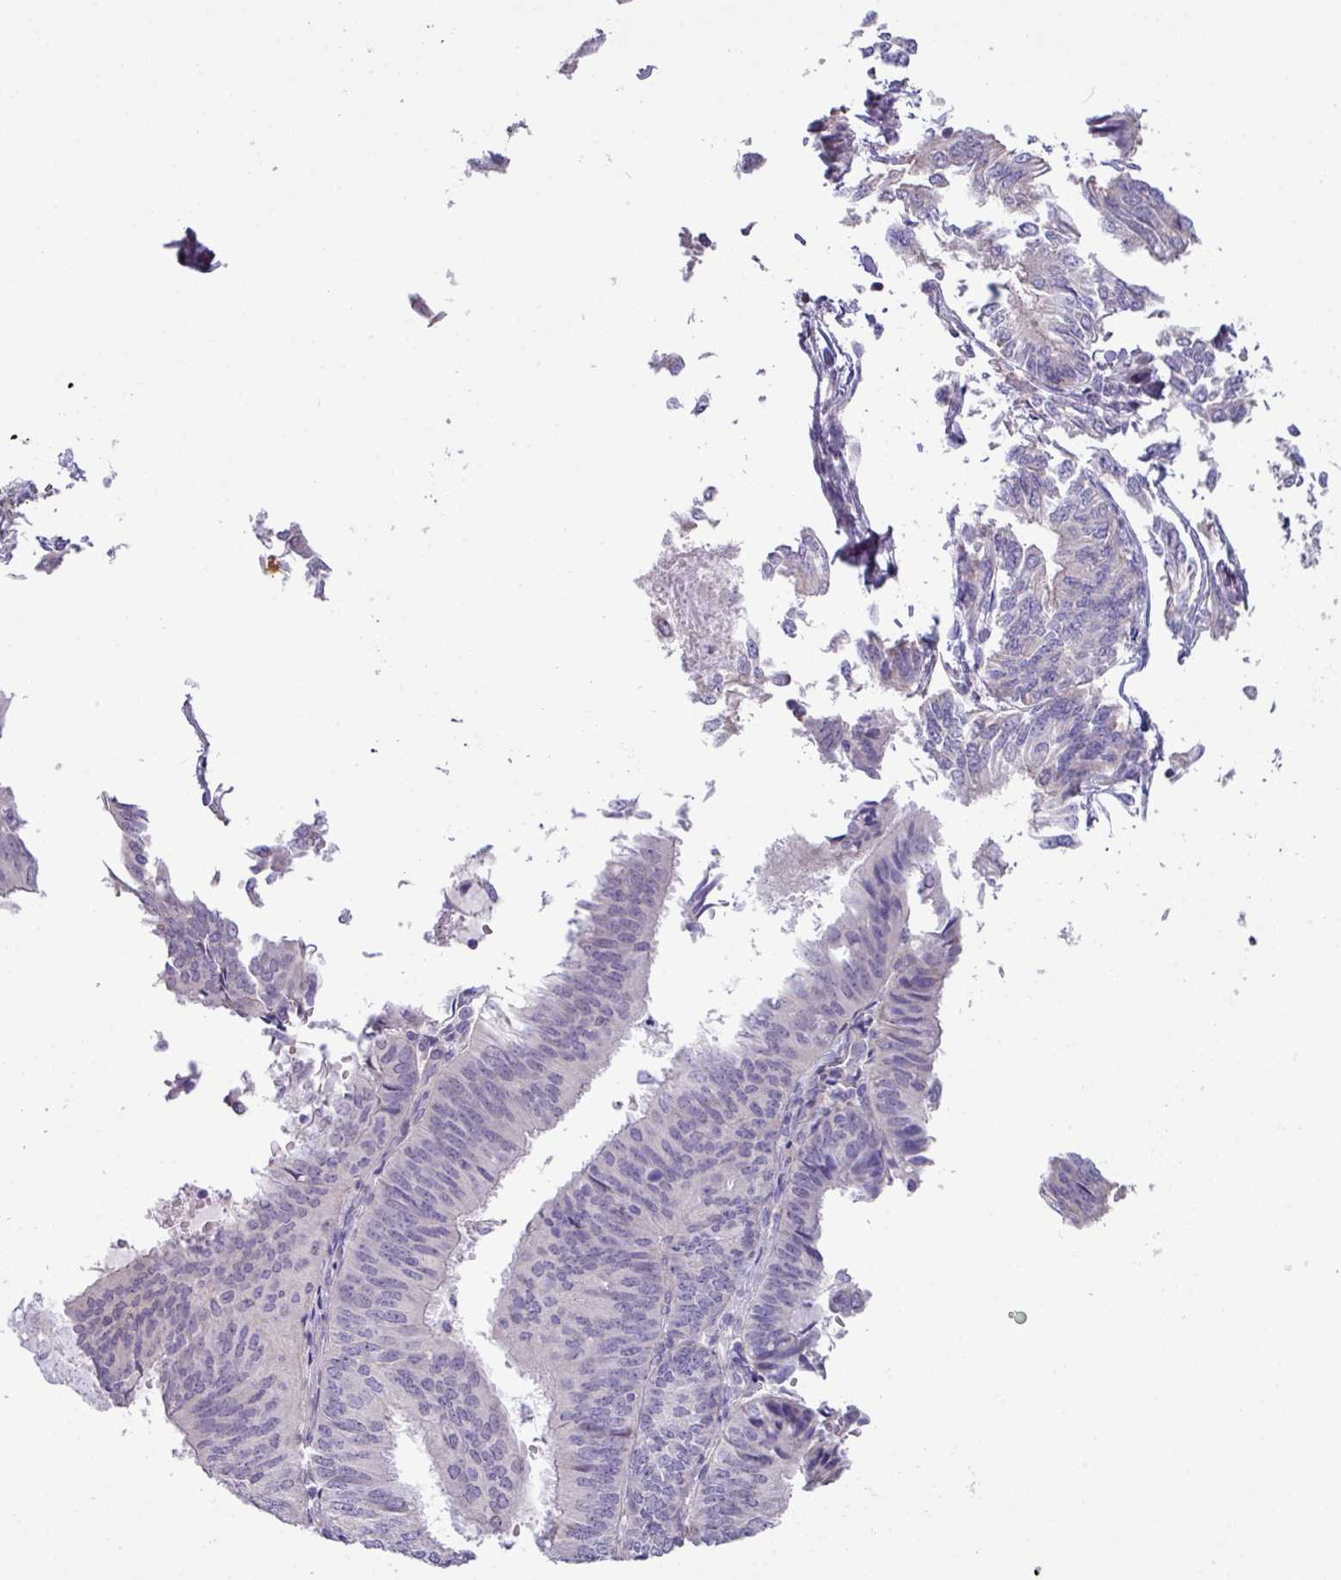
{"staining": {"intensity": "negative", "quantity": "none", "location": "none"}, "tissue": "endometrial cancer", "cell_type": "Tumor cells", "image_type": "cancer", "snomed": [{"axis": "morphology", "description": "Adenocarcinoma, NOS"}, {"axis": "topography", "description": "Endometrium"}], "caption": "Tumor cells show no significant protein expression in adenocarcinoma (endometrial).", "gene": "IRGC", "patient": {"sex": "female", "age": 58}}